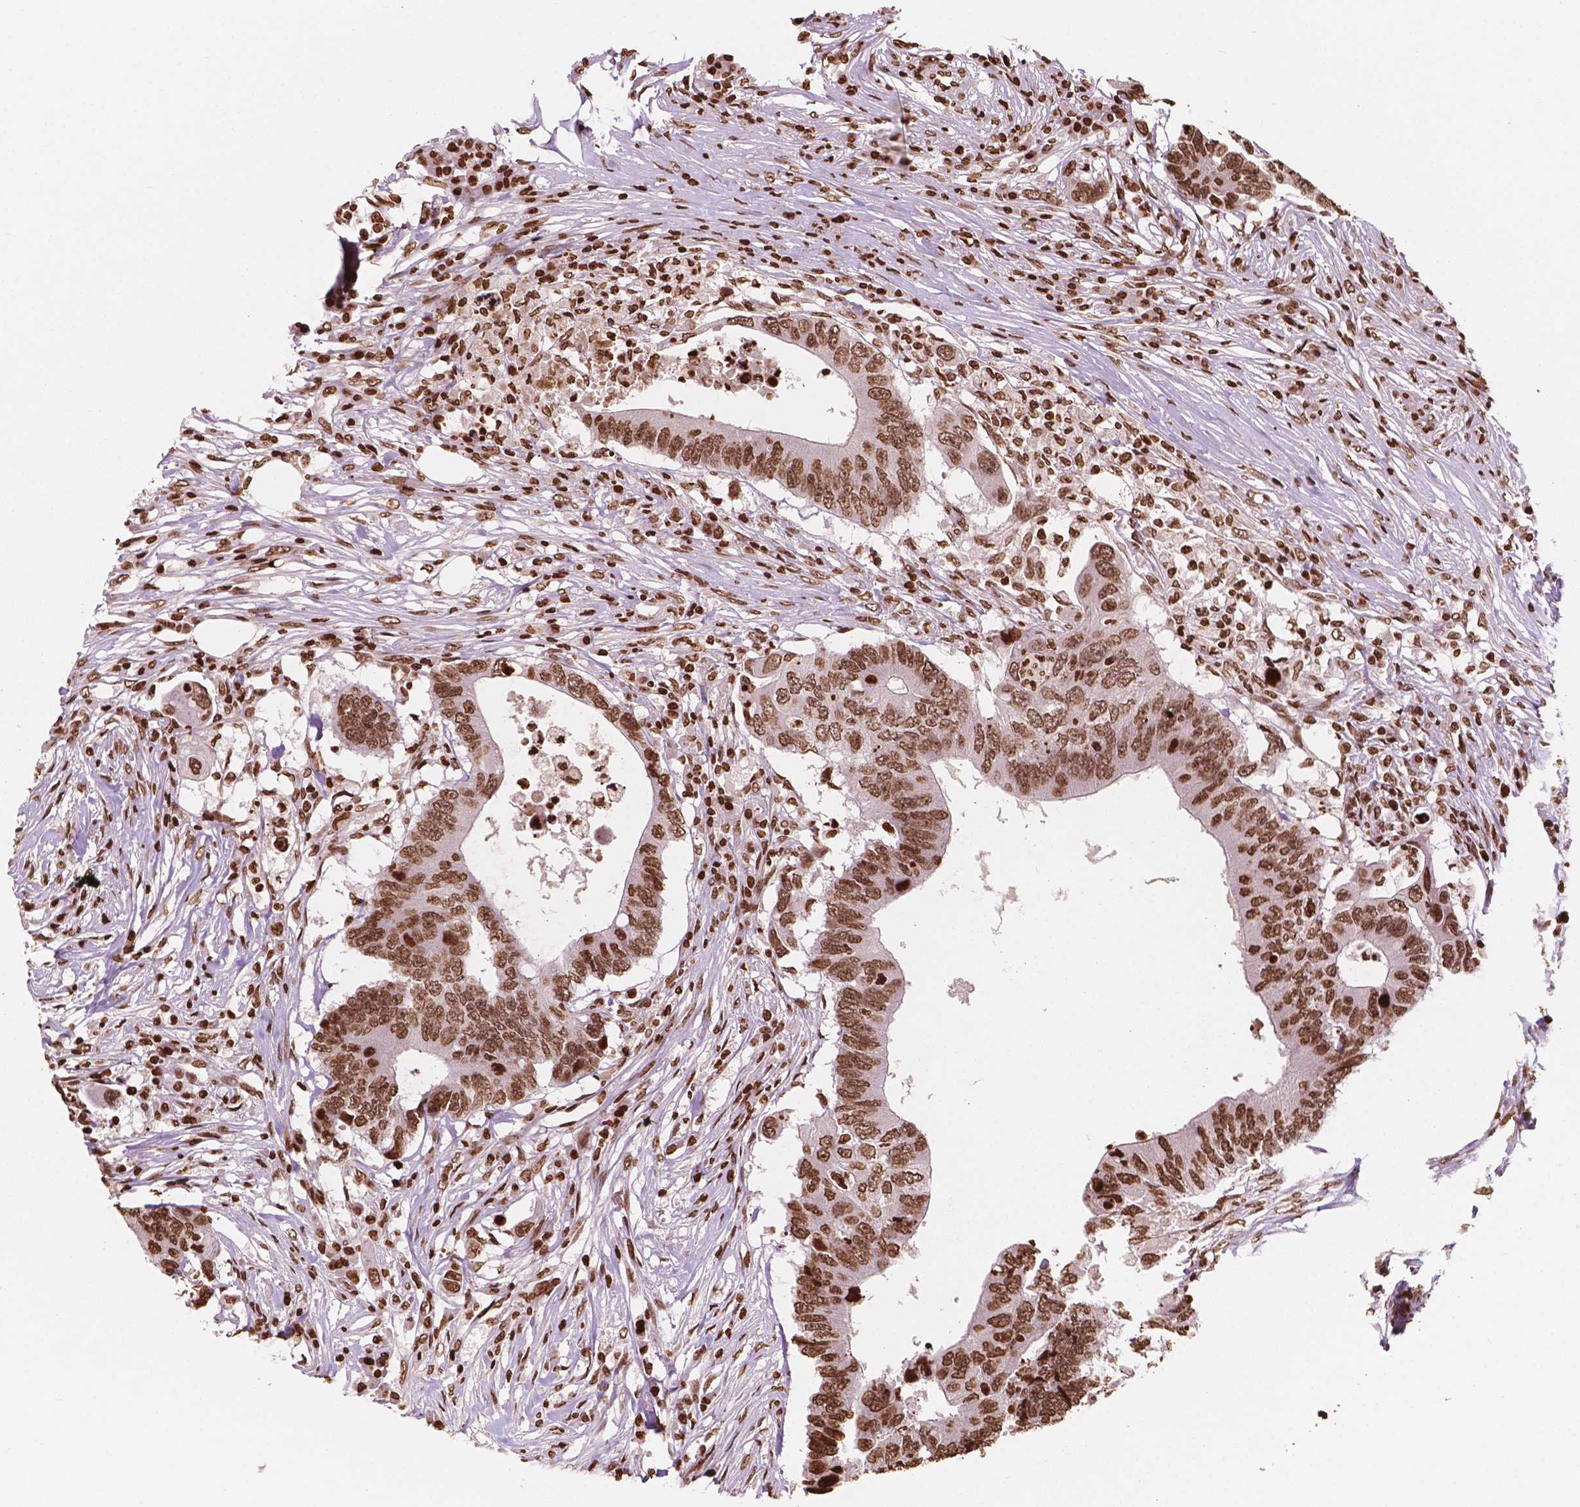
{"staining": {"intensity": "moderate", "quantity": ">75%", "location": "nuclear"}, "tissue": "colorectal cancer", "cell_type": "Tumor cells", "image_type": "cancer", "snomed": [{"axis": "morphology", "description": "Adenocarcinoma, NOS"}, {"axis": "topography", "description": "Colon"}], "caption": "The photomicrograph shows staining of colorectal cancer, revealing moderate nuclear protein staining (brown color) within tumor cells. (Stains: DAB (3,3'-diaminobenzidine) in brown, nuclei in blue, Microscopy: brightfield microscopy at high magnification).", "gene": "H3C7", "patient": {"sex": "male", "age": 71}}